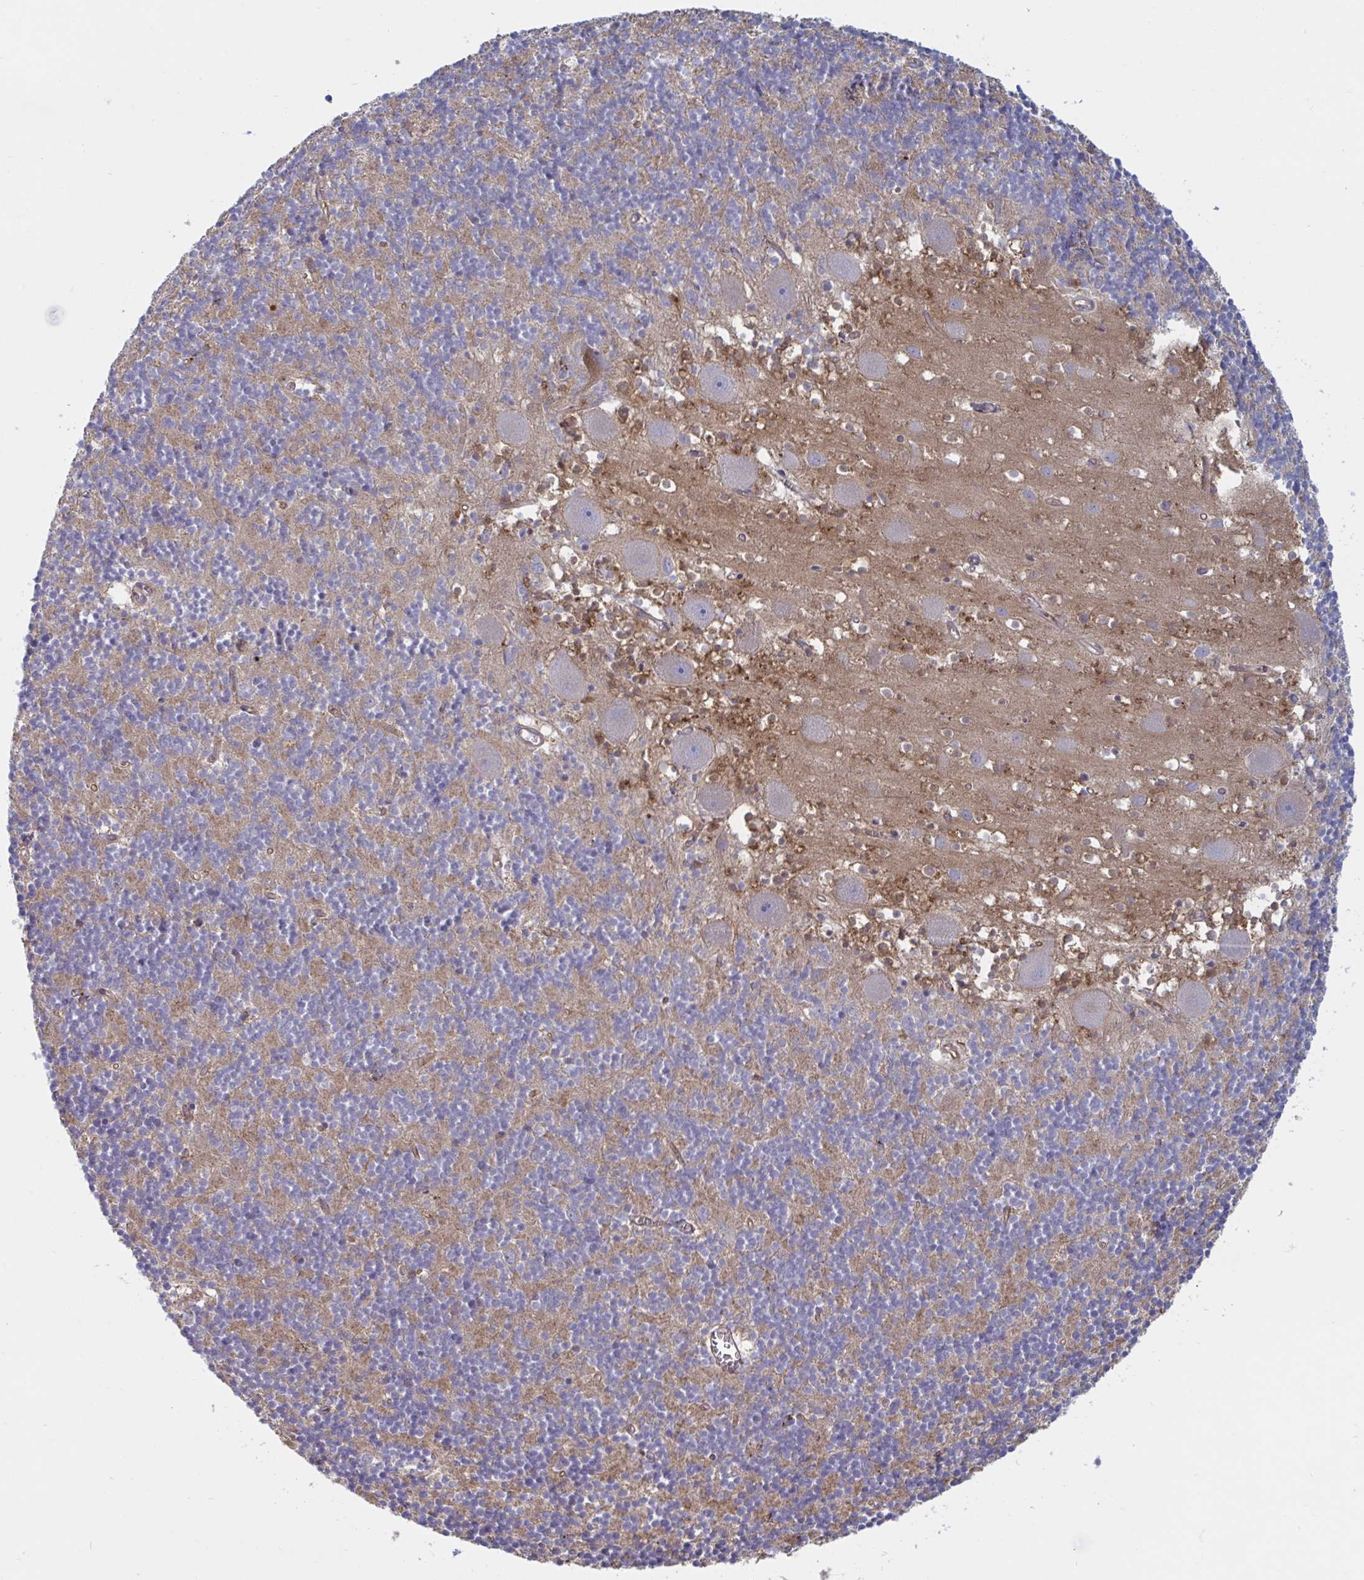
{"staining": {"intensity": "weak", "quantity": "<25%", "location": "cytoplasmic/membranous"}, "tissue": "cerebellum", "cell_type": "Cells in granular layer", "image_type": "normal", "snomed": [{"axis": "morphology", "description": "Normal tissue, NOS"}, {"axis": "topography", "description": "Cerebellum"}], "caption": "DAB (3,3'-diaminobenzidine) immunohistochemical staining of normal human cerebellum exhibits no significant positivity in cells in granular layer. (DAB immunohistochemistry (IHC) visualized using brightfield microscopy, high magnification).", "gene": "SLC9A6", "patient": {"sex": "male", "age": 54}}